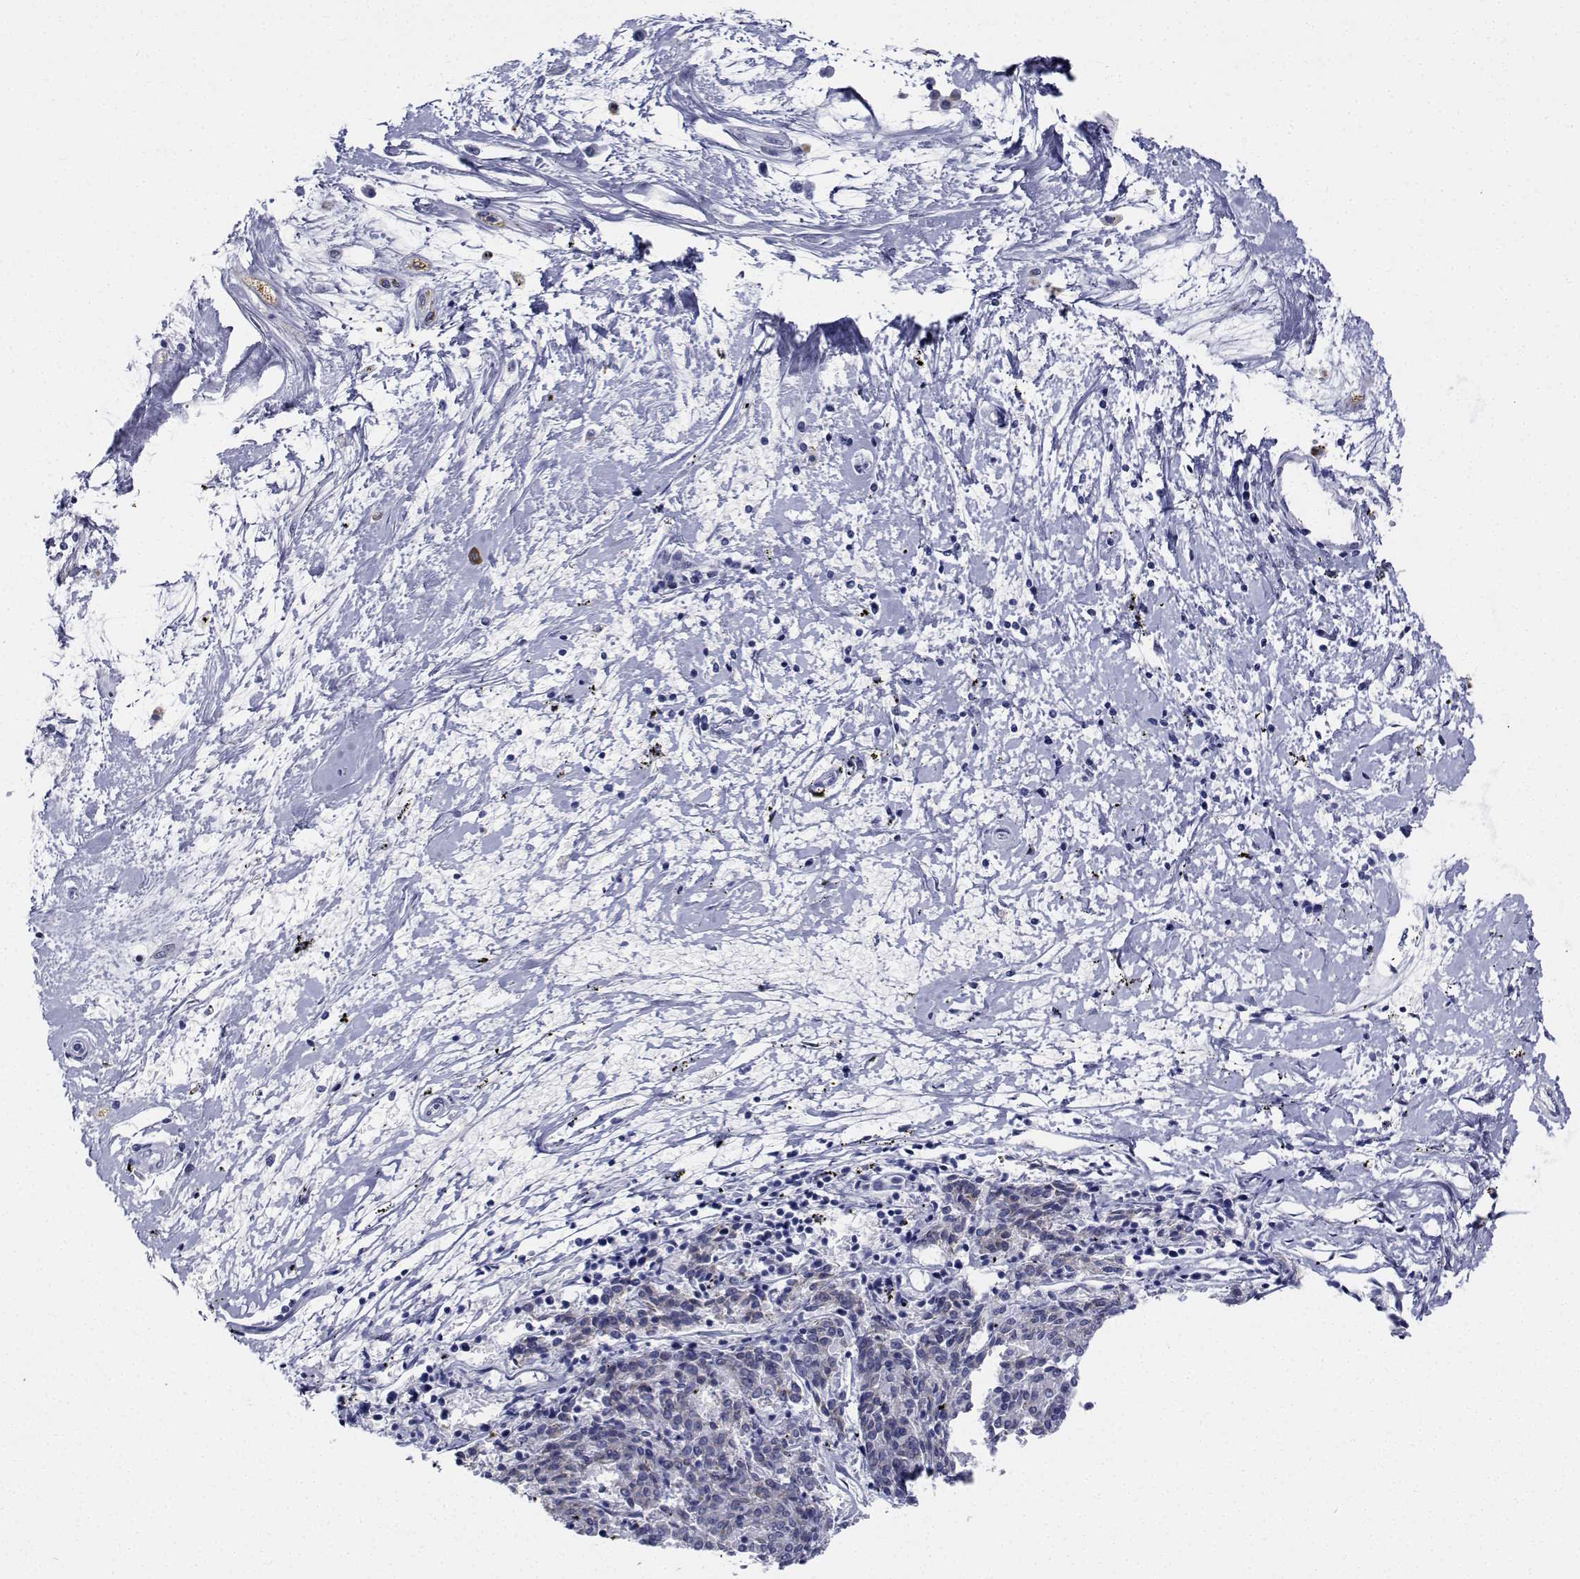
{"staining": {"intensity": "negative", "quantity": "none", "location": "none"}, "tissue": "melanoma", "cell_type": "Tumor cells", "image_type": "cancer", "snomed": [{"axis": "morphology", "description": "Malignant melanoma, NOS"}, {"axis": "topography", "description": "Skin"}], "caption": "Tumor cells show no significant positivity in melanoma.", "gene": "CDHR3", "patient": {"sex": "female", "age": 72}}